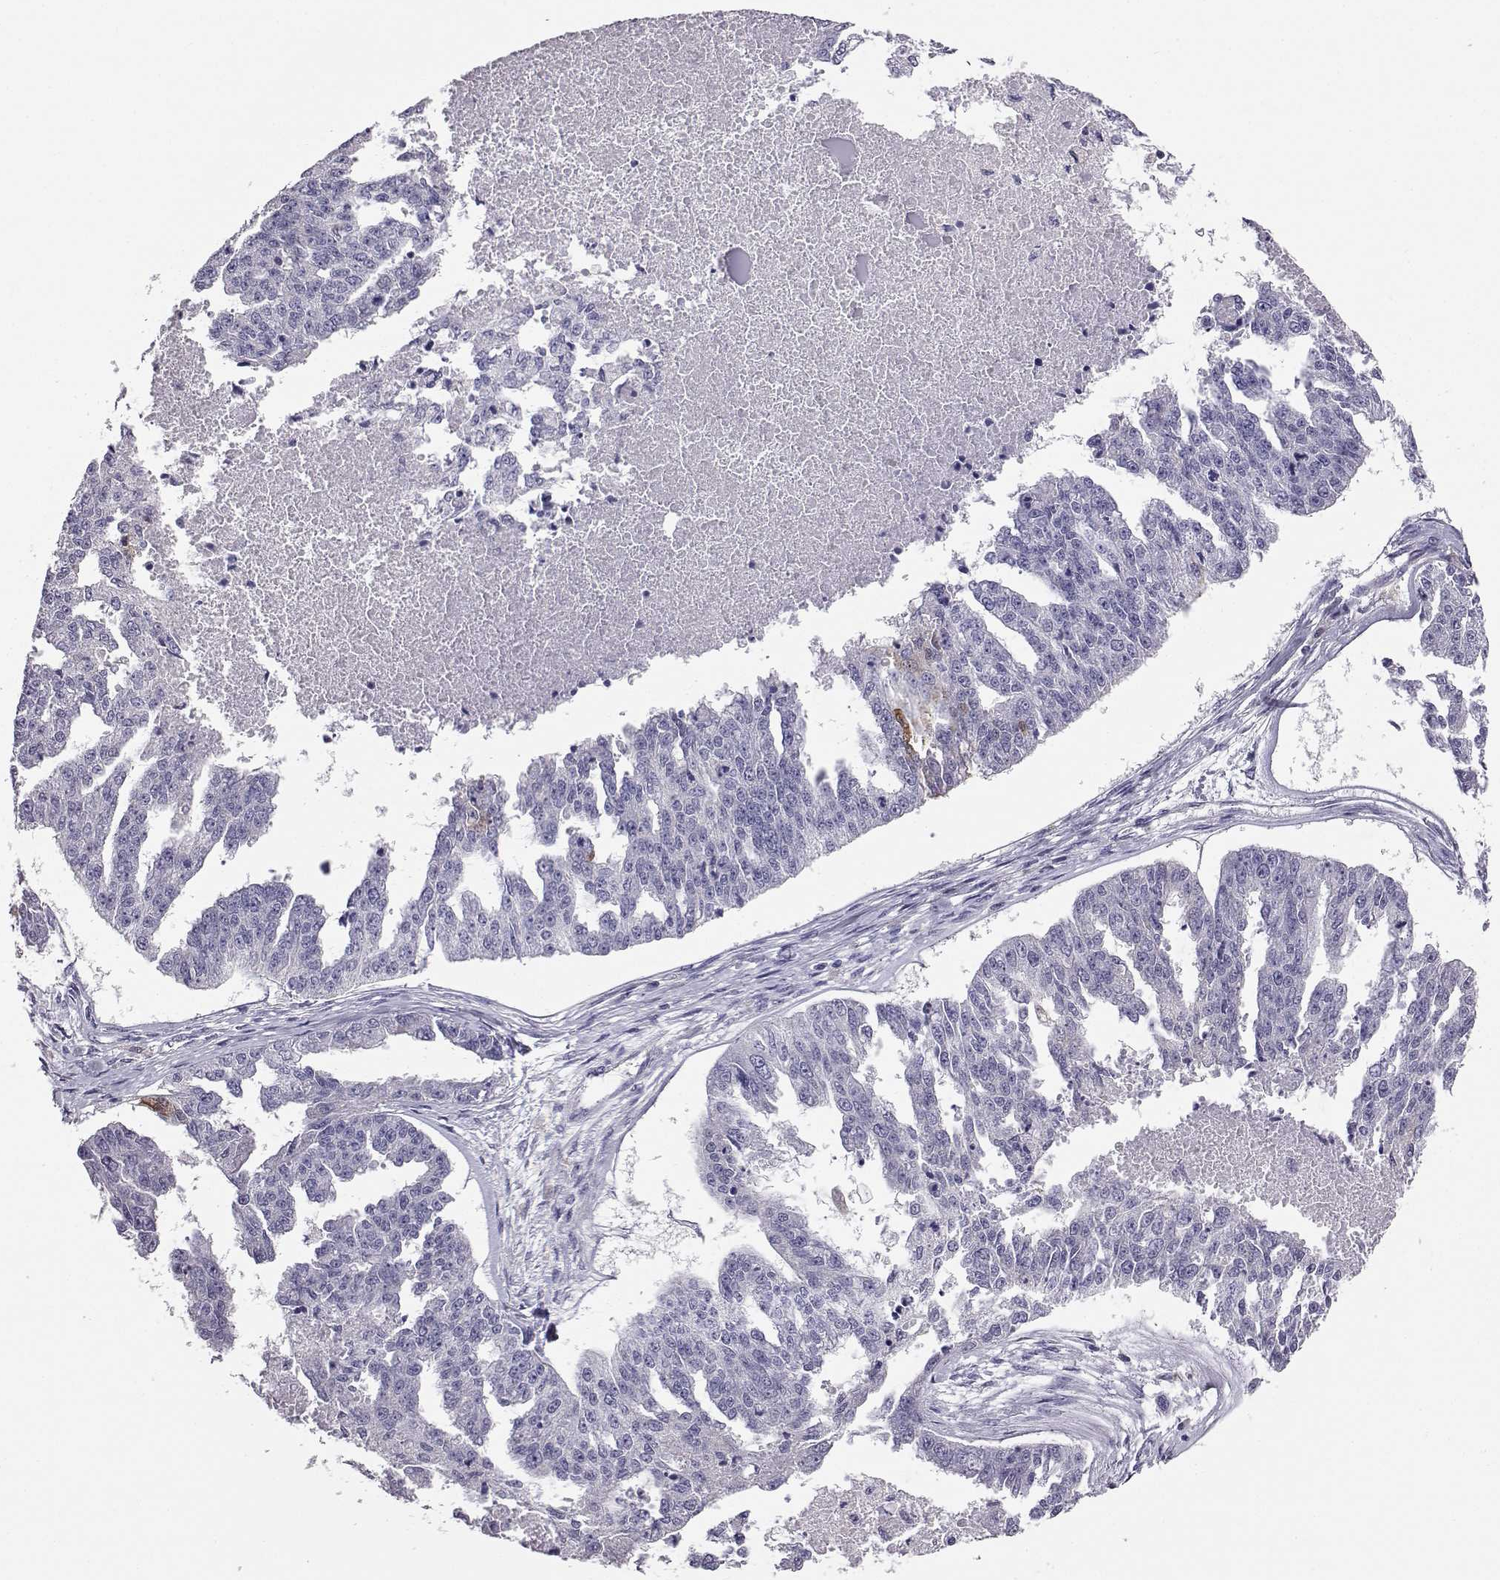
{"staining": {"intensity": "negative", "quantity": "none", "location": "none"}, "tissue": "ovarian cancer", "cell_type": "Tumor cells", "image_type": "cancer", "snomed": [{"axis": "morphology", "description": "Cystadenocarcinoma, serous, NOS"}, {"axis": "topography", "description": "Ovary"}], "caption": "Histopathology image shows no significant protein expression in tumor cells of serous cystadenocarcinoma (ovarian). (DAB immunohistochemistry (IHC) with hematoxylin counter stain).", "gene": "AKR1B1", "patient": {"sex": "female", "age": 58}}